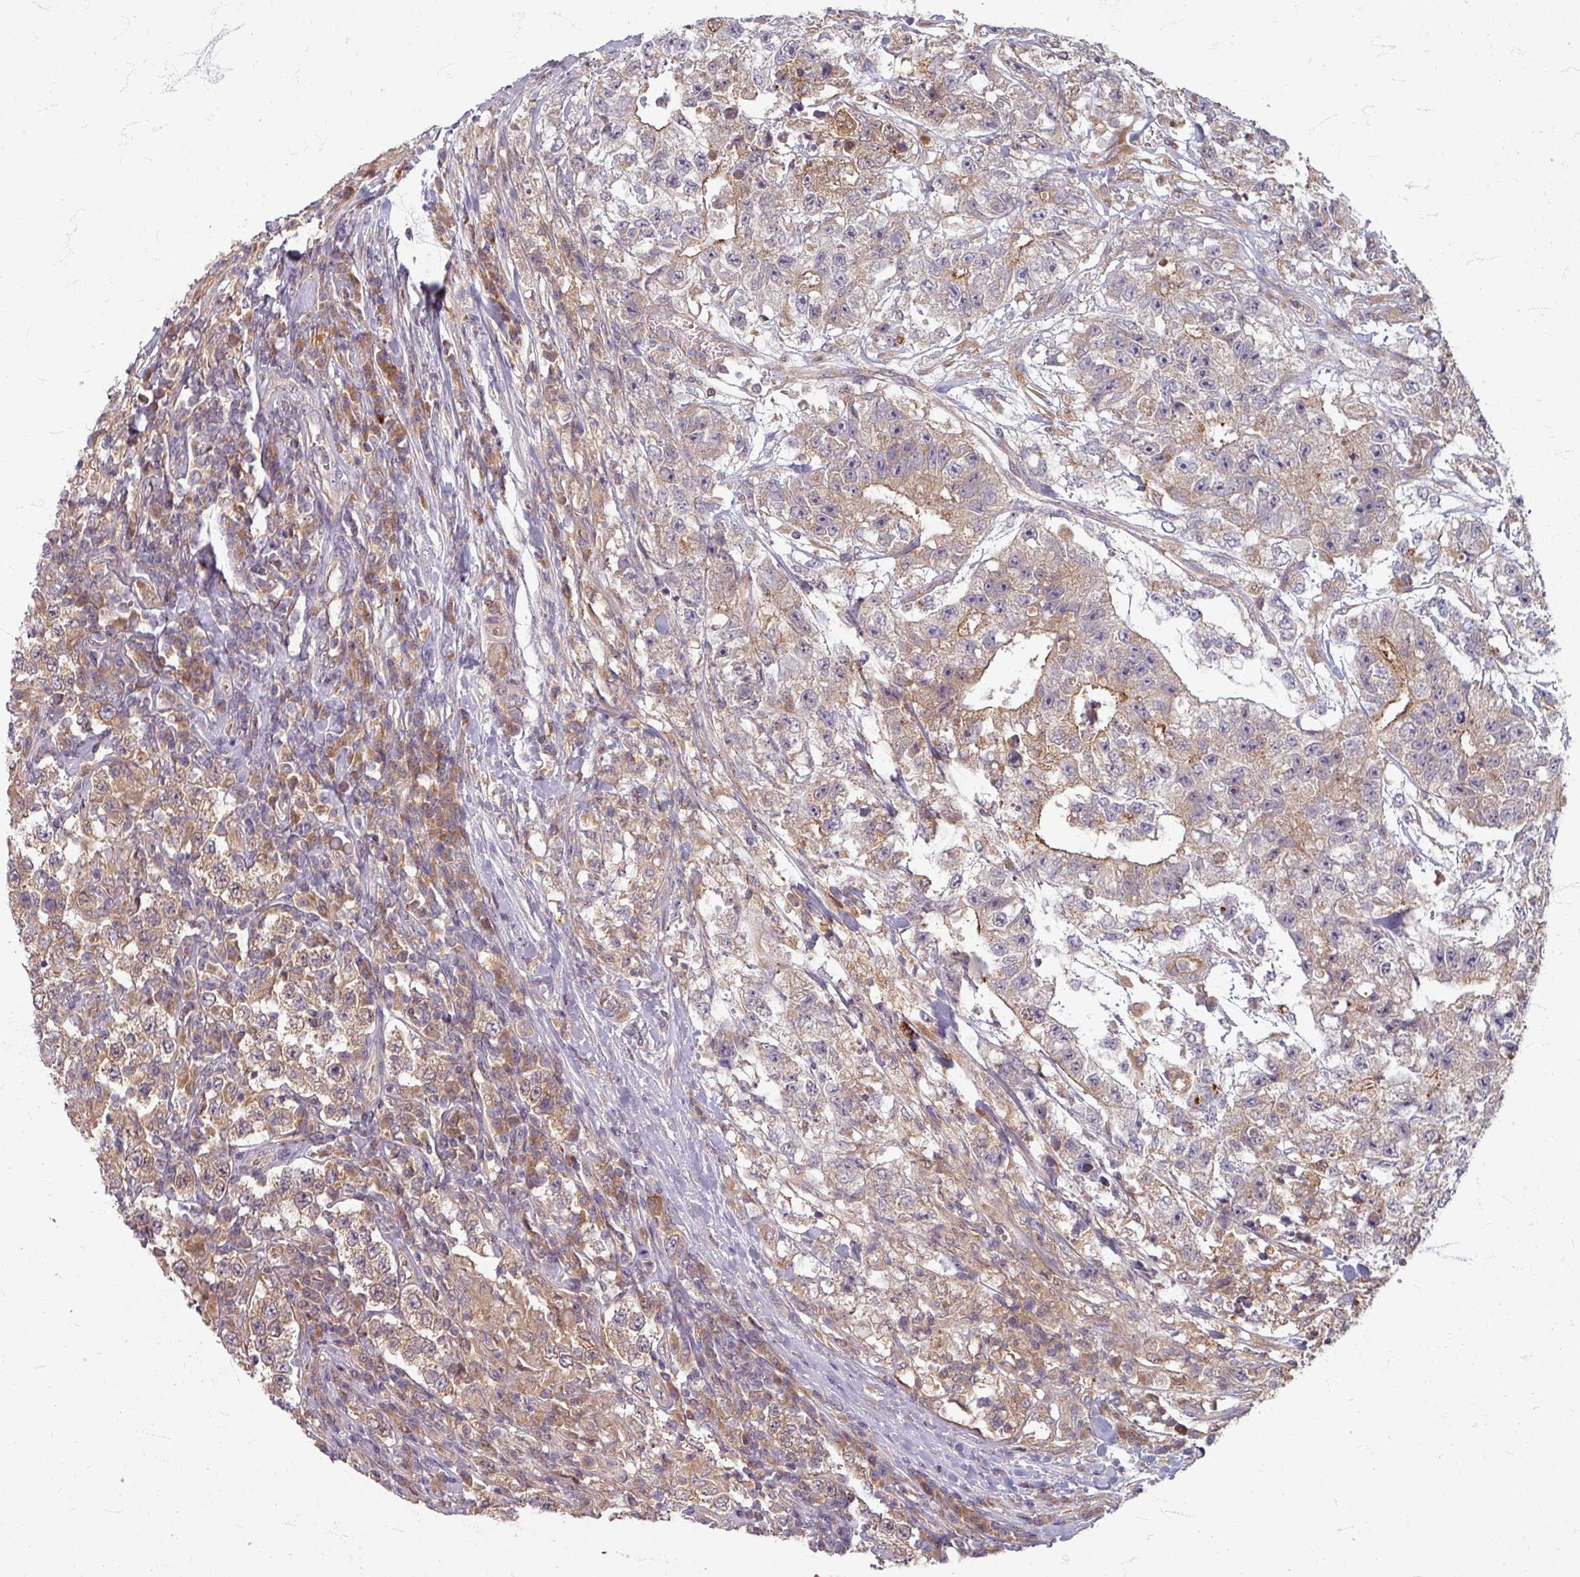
{"staining": {"intensity": "moderate", "quantity": ">75%", "location": "cytoplasmic/membranous"}, "tissue": "testis cancer", "cell_type": "Tumor cells", "image_type": "cancer", "snomed": [{"axis": "morphology", "description": "Seminoma, NOS"}, {"axis": "morphology", "description": "Carcinoma, Embryonal, NOS"}, {"axis": "topography", "description": "Testis"}], "caption": "IHC histopathology image of neoplastic tissue: embryonal carcinoma (testis) stained using immunohistochemistry reveals medium levels of moderate protein expression localized specifically in the cytoplasmic/membranous of tumor cells, appearing as a cytoplasmic/membranous brown color.", "gene": "STAM", "patient": {"sex": "male", "age": 41}}